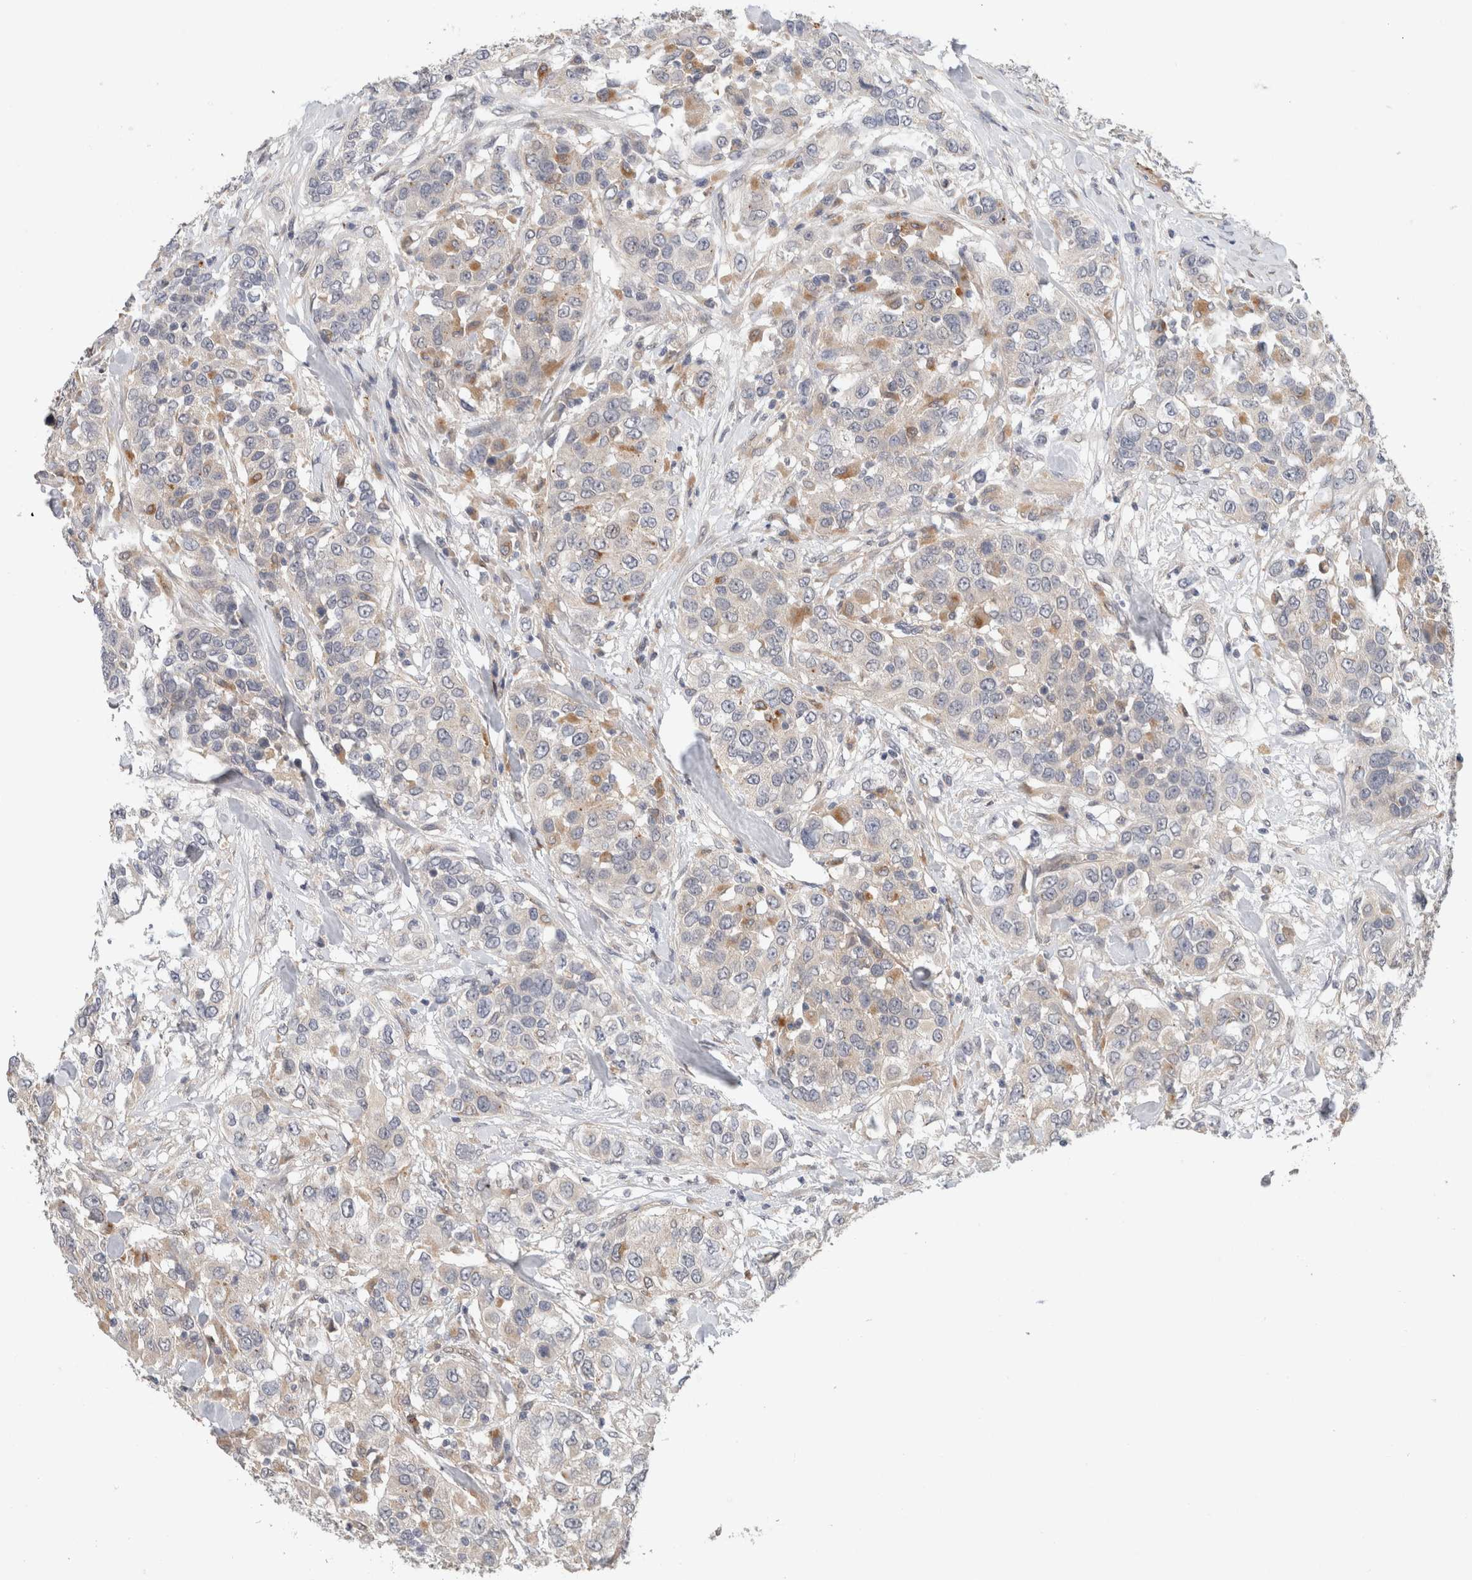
{"staining": {"intensity": "weak", "quantity": "<25%", "location": "cytoplasmic/membranous"}, "tissue": "urothelial cancer", "cell_type": "Tumor cells", "image_type": "cancer", "snomed": [{"axis": "morphology", "description": "Urothelial carcinoma, High grade"}, {"axis": "topography", "description": "Urinary bladder"}], "caption": "There is no significant positivity in tumor cells of urothelial carcinoma (high-grade).", "gene": "SGK1", "patient": {"sex": "female", "age": 80}}